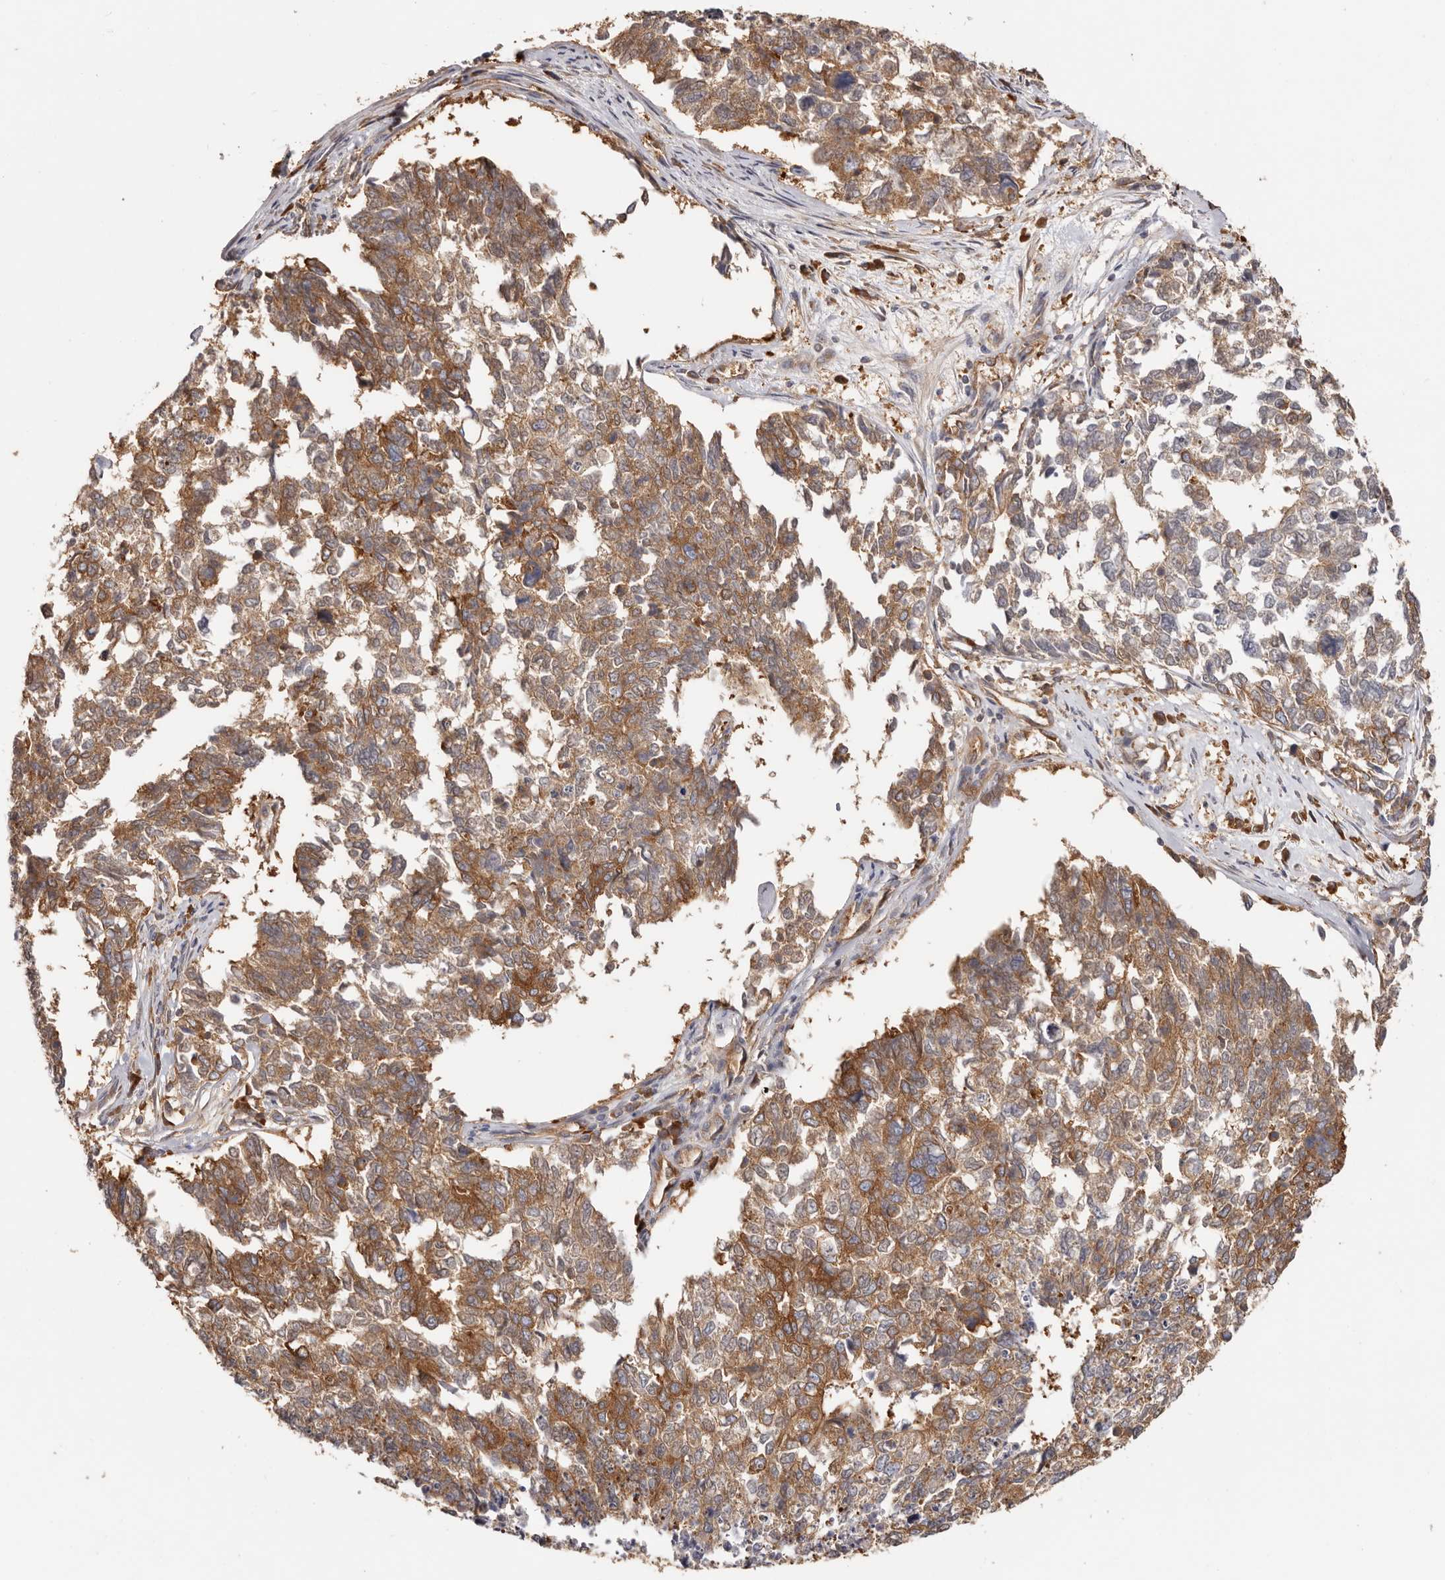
{"staining": {"intensity": "moderate", "quantity": ">75%", "location": "cytoplasmic/membranous"}, "tissue": "cervical cancer", "cell_type": "Tumor cells", "image_type": "cancer", "snomed": [{"axis": "morphology", "description": "Squamous cell carcinoma, NOS"}, {"axis": "topography", "description": "Cervix"}], "caption": "IHC micrograph of human cervical cancer stained for a protein (brown), which reveals medium levels of moderate cytoplasmic/membranous staining in about >75% of tumor cells.", "gene": "EPRS1", "patient": {"sex": "female", "age": 63}}